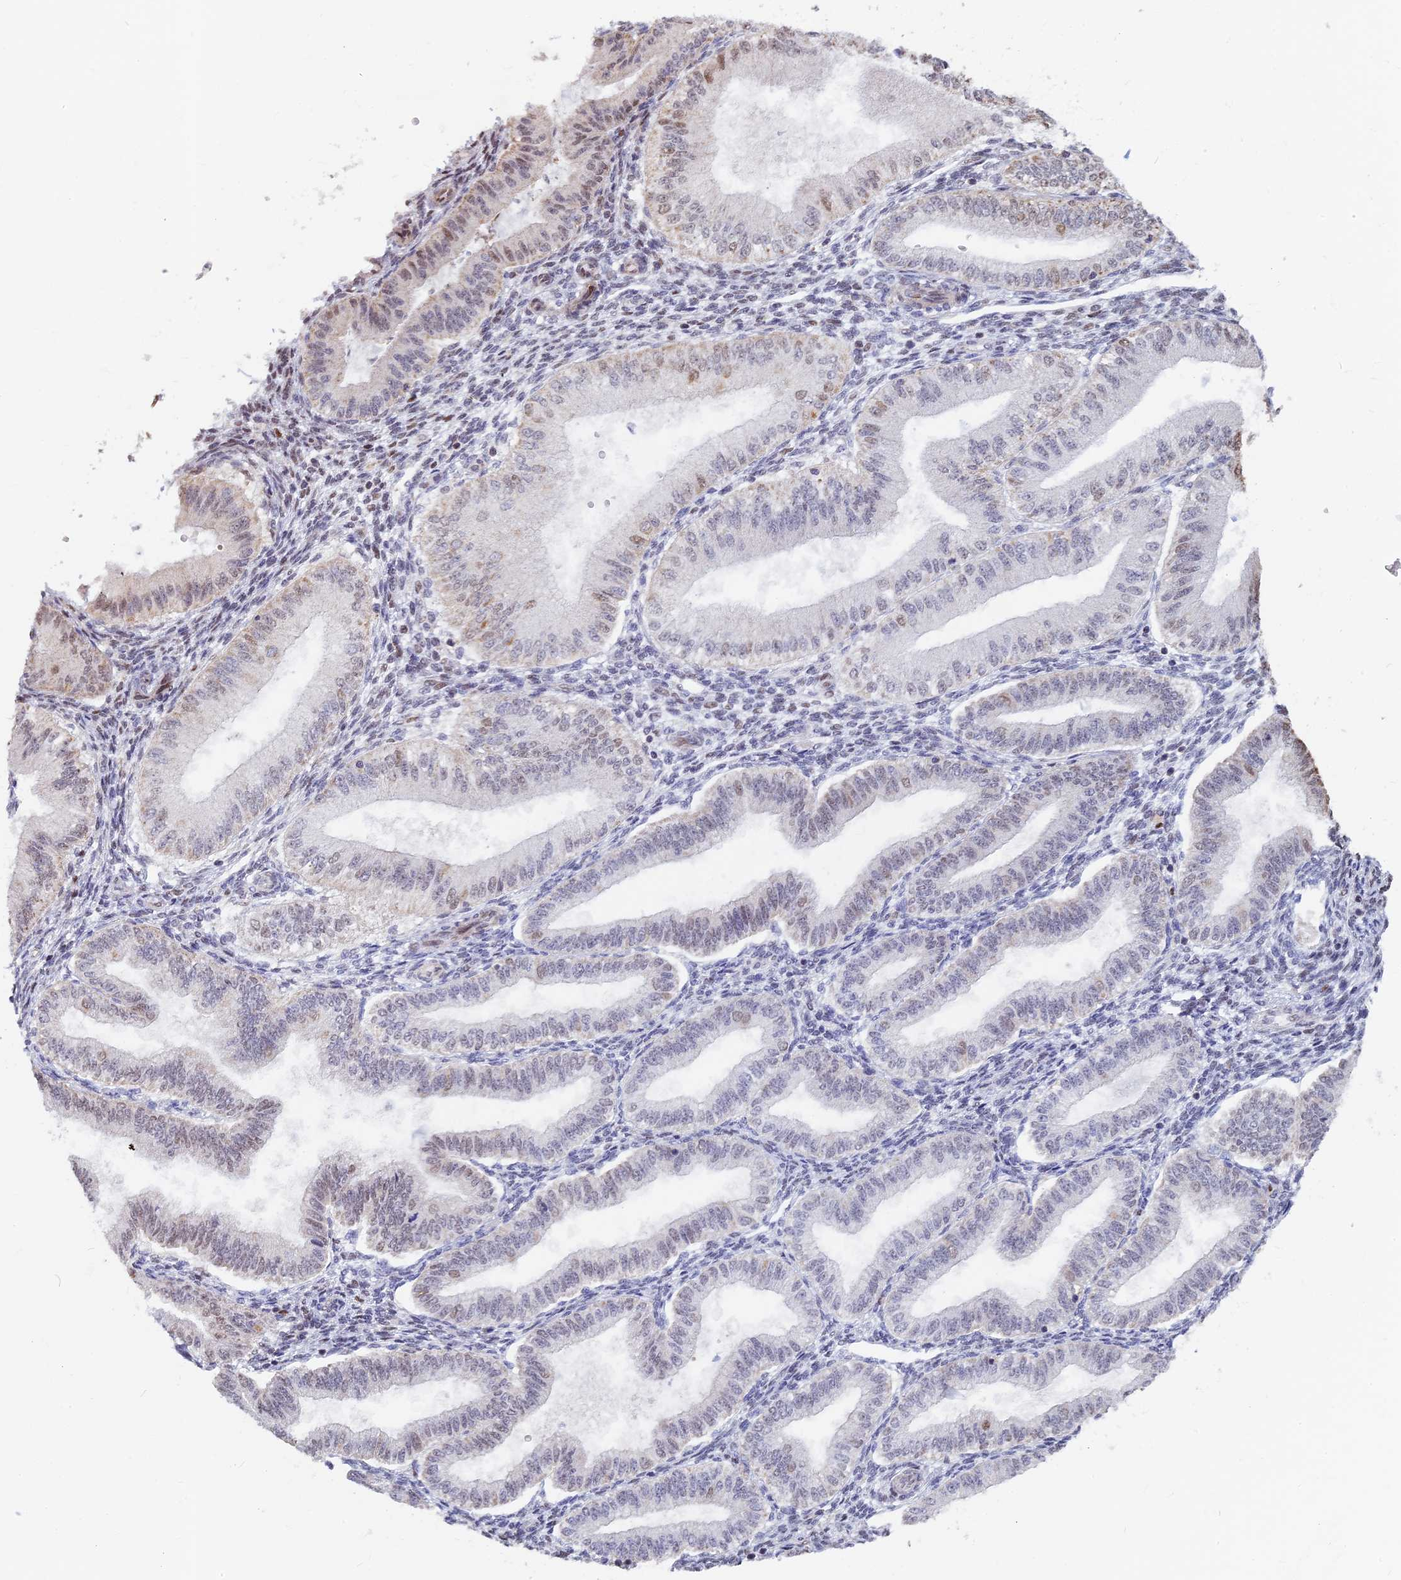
{"staining": {"intensity": "negative", "quantity": "none", "location": "none"}, "tissue": "endometrium", "cell_type": "Cells in endometrial stroma", "image_type": "normal", "snomed": [{"axis": "morphology", "description": "Normal tissue, NOS"}, {"axis": "topography", "description": "Endometrium"}], "caption": "Human endometrium stained for a protein using IHC displays no staining in cells in endometrial stroma.", "gene": "ACSS1", "patient": {"sex": "female", "age": 39}}